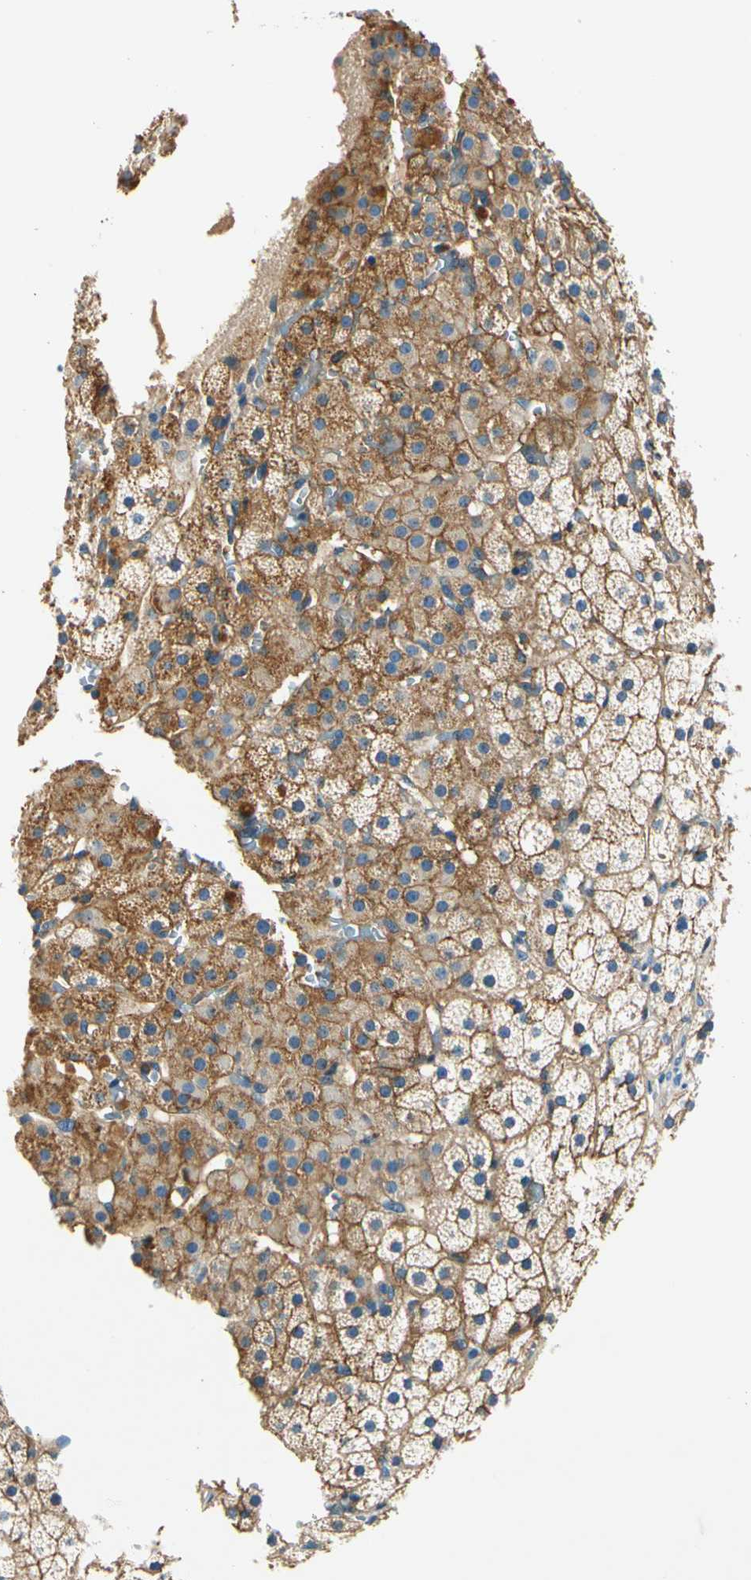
{"staining": {"intensity": "moderate", "quantity": ">75%", "location": "cytoplasmic/membranous"}, "tissue": "adrenal gland", "cell_type": "Glandular cells", "image_type": "normal", "snomed": [{"axis": "morphology", "description": "Normal tissue, NOS"}, {"axis": "topography", "description": "Adrenal gland"}], "caption": "The image demonstrates immunohistochemical staining of benign adrenal gland. There is moderate cytoplasmic/membranous expression is present in approximately >75% of glandular cells. The protein of interest is shown in brown color, while the nuclei are stained blue.", "gene": "TGFBR3", "patient": {"sex": "male", "age": 35}}